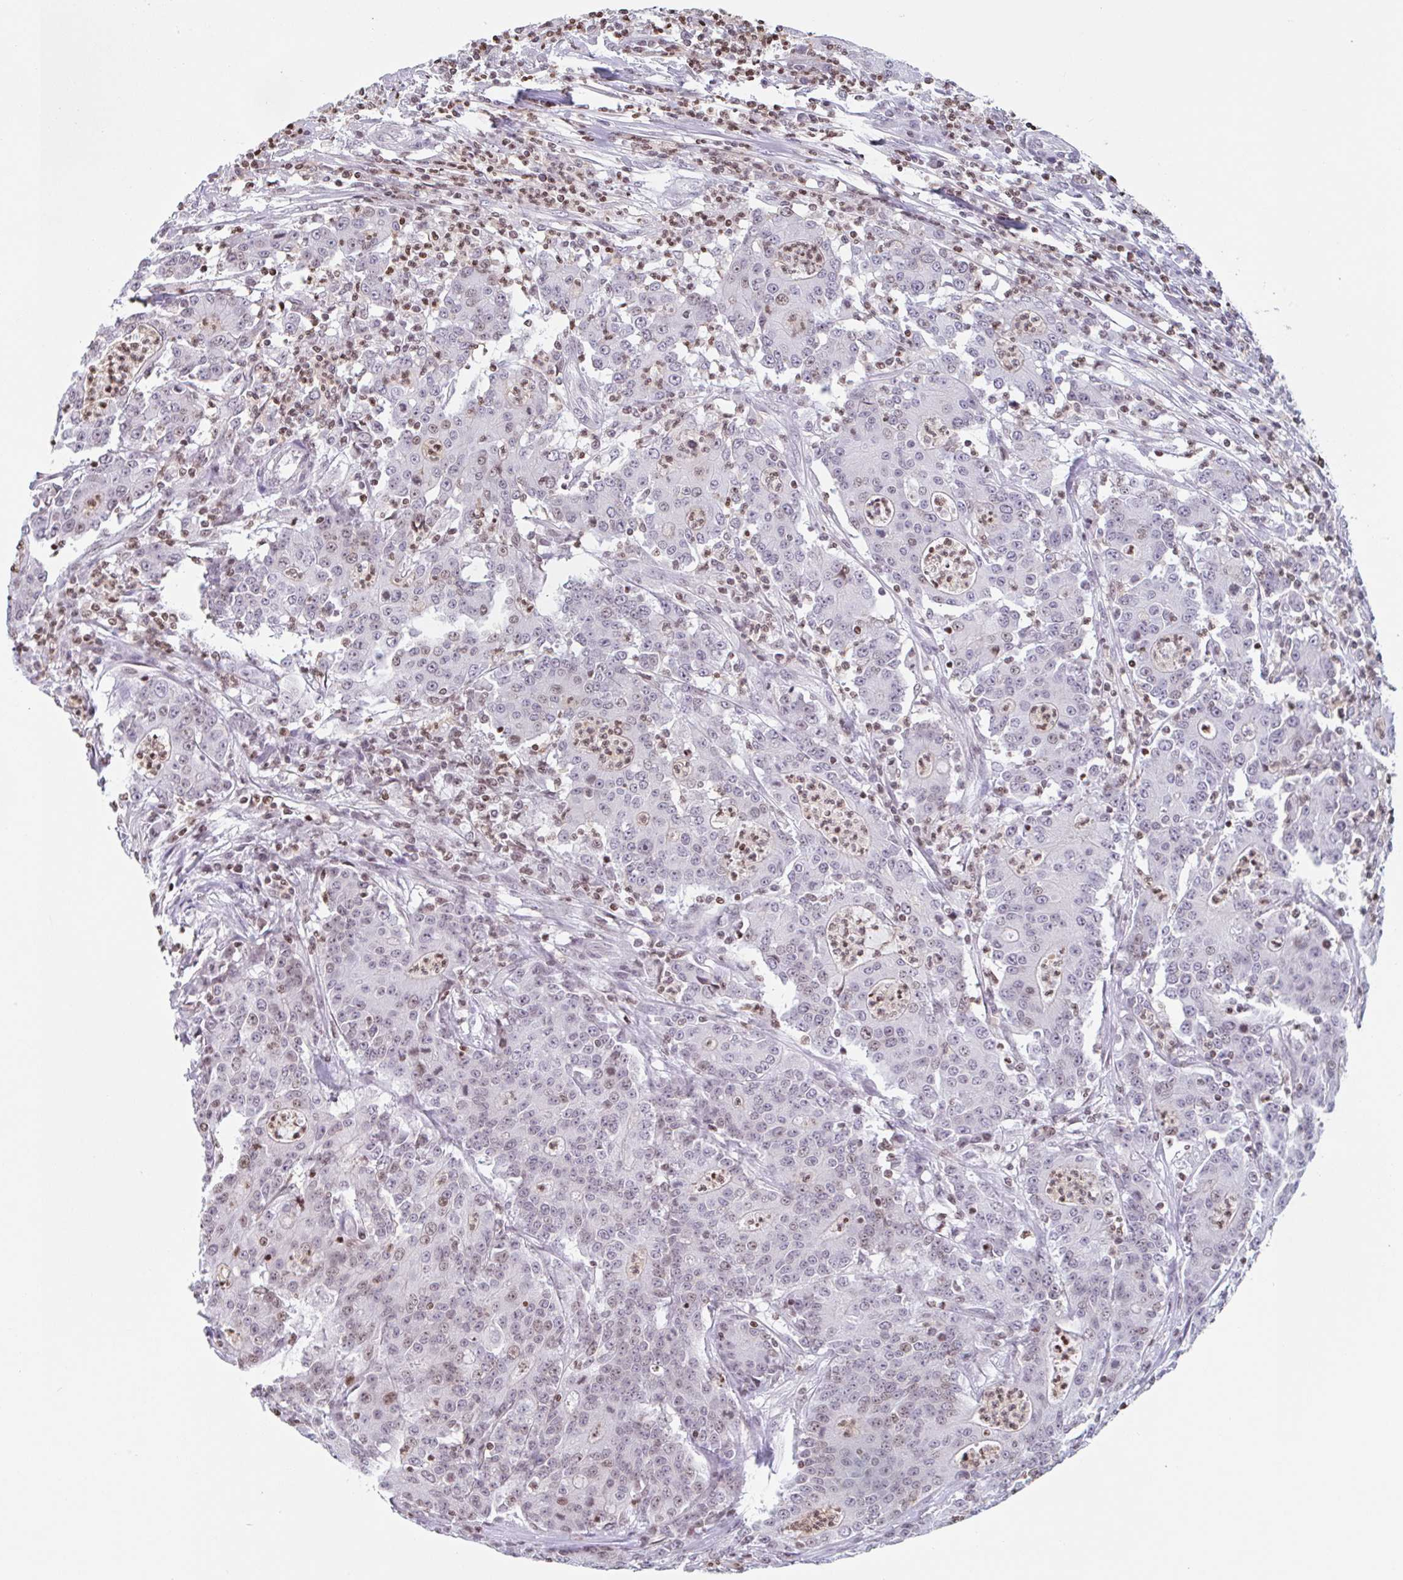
{"staining": {"intensity": "weak", "quantity": "25%-75%", "location": "nuclear"}, "tissue": "colorectal cancer", "cell_type": "Tumor cells", "image_type": "cancer", "snomed": [{"axis": "morphology", "description": "Adenocarcinoma, NOS"}, {"axis": "topography", "description": "Colon"}], "caption": "Tumor cells show weak nuclear expression in approximately 25%-75% of cells in colorectal cancer (adenocarcinoma).", "gene": "NOL6", "patient": {"sex": "male", "age": 83}}